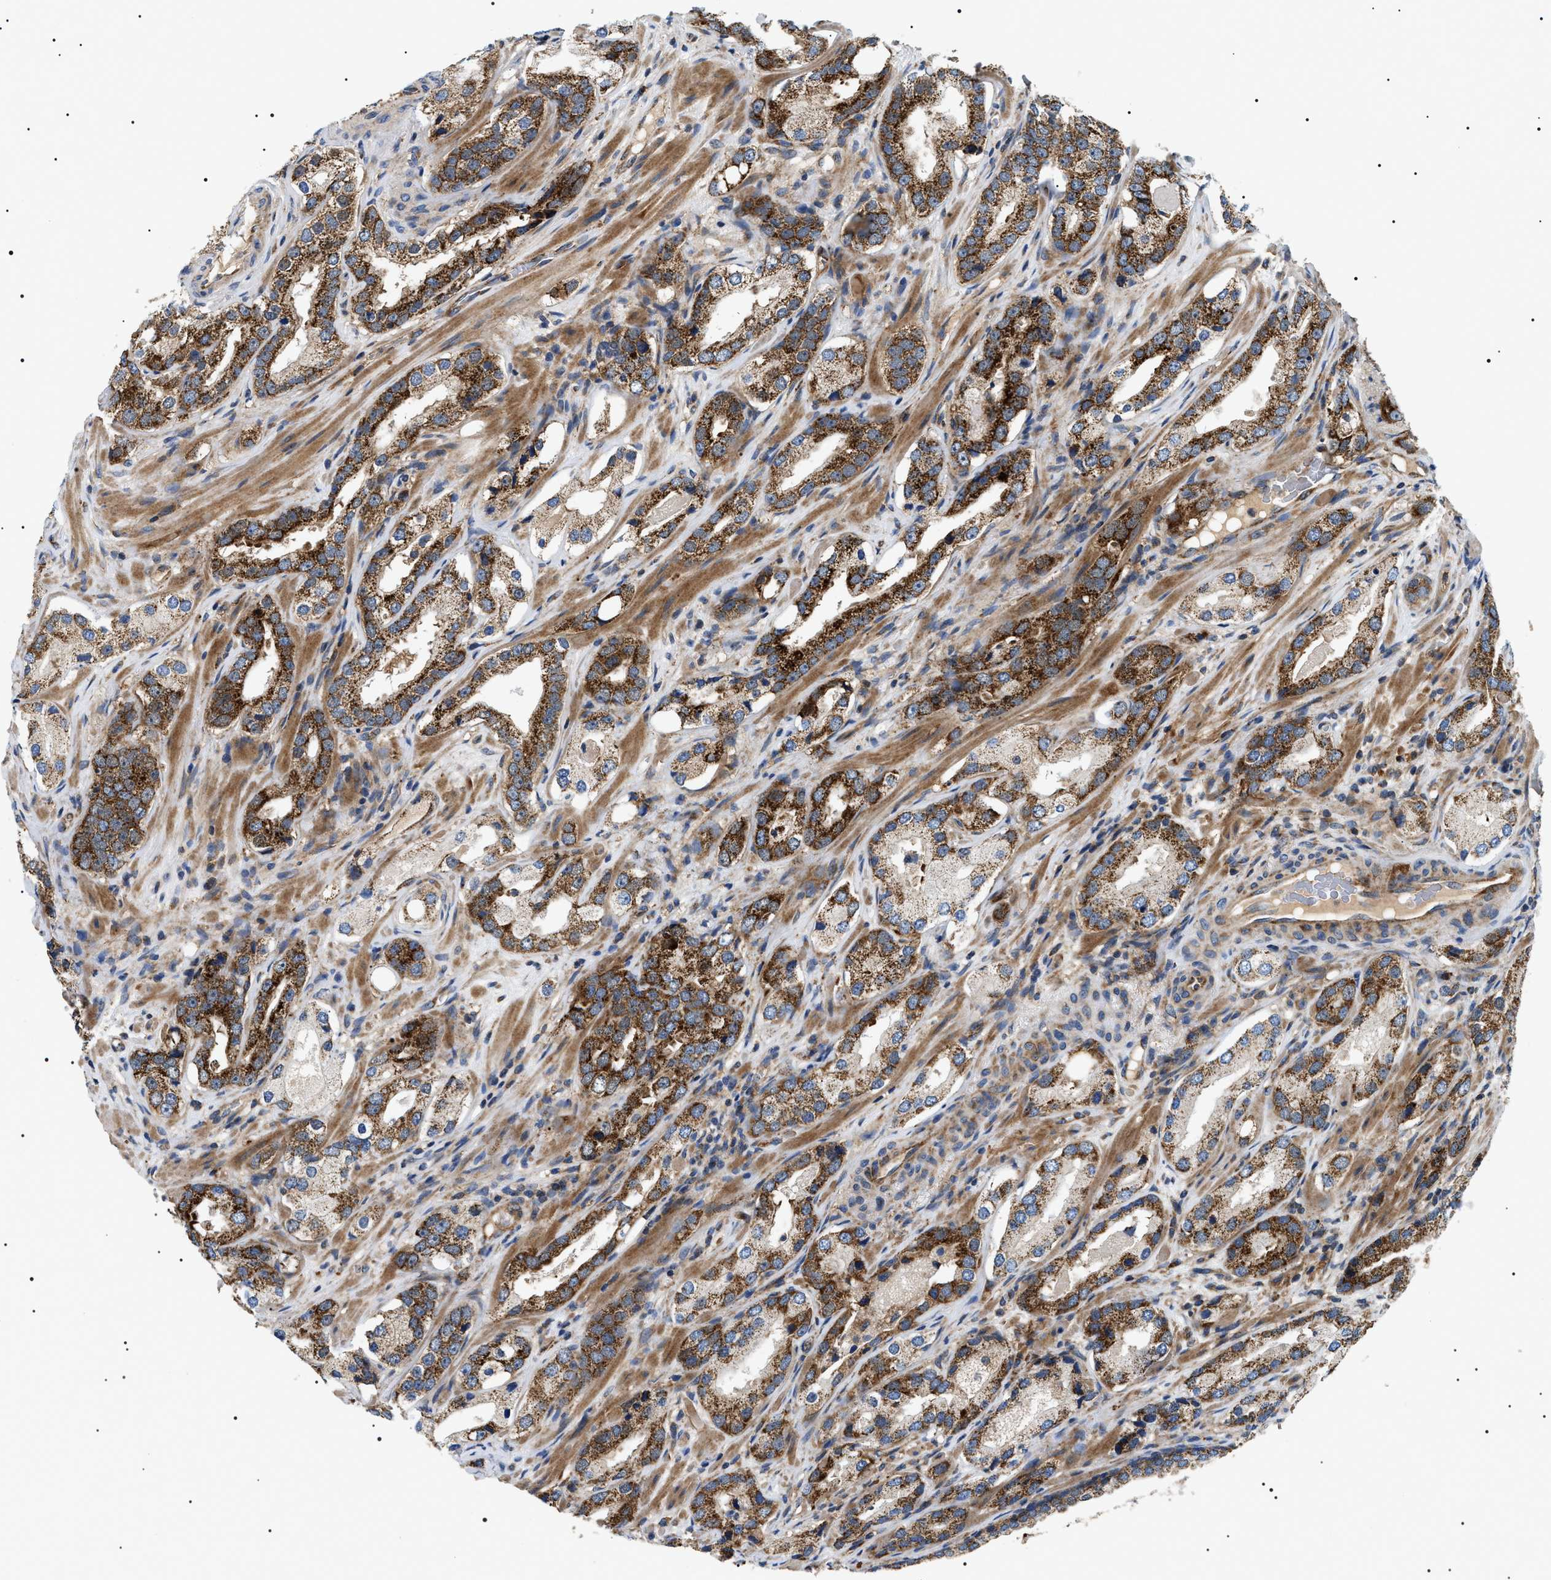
{"staining": {"intensity": "strong", "quantity": ">75%", "location": "cytoplasmic/membranous"}, "tissue": "prostate cancer", "cell_type": "Tumor cells", "image_type": "cancer", "snomed": [{"axis": "morphology", "description": "Adenocarcinoma, High grade"}, {"axis": "topography", "description": "Prostate"}], "caption": "Immunohistochemistry (IHC) (DAB) staining of human adenocarcinoma (high-grade) (prostate) displays strong cytoplasmic/membranous protein expression in about >75% of tumor cells. The protein is stained brown, and the nuclei are stained in blue (DAB (3,3'-diaminobenzidine) IHC with brightfield microscopy, high magnification).", "gene": "OXSM", "patient": {"sex": "male", "age": 63}}